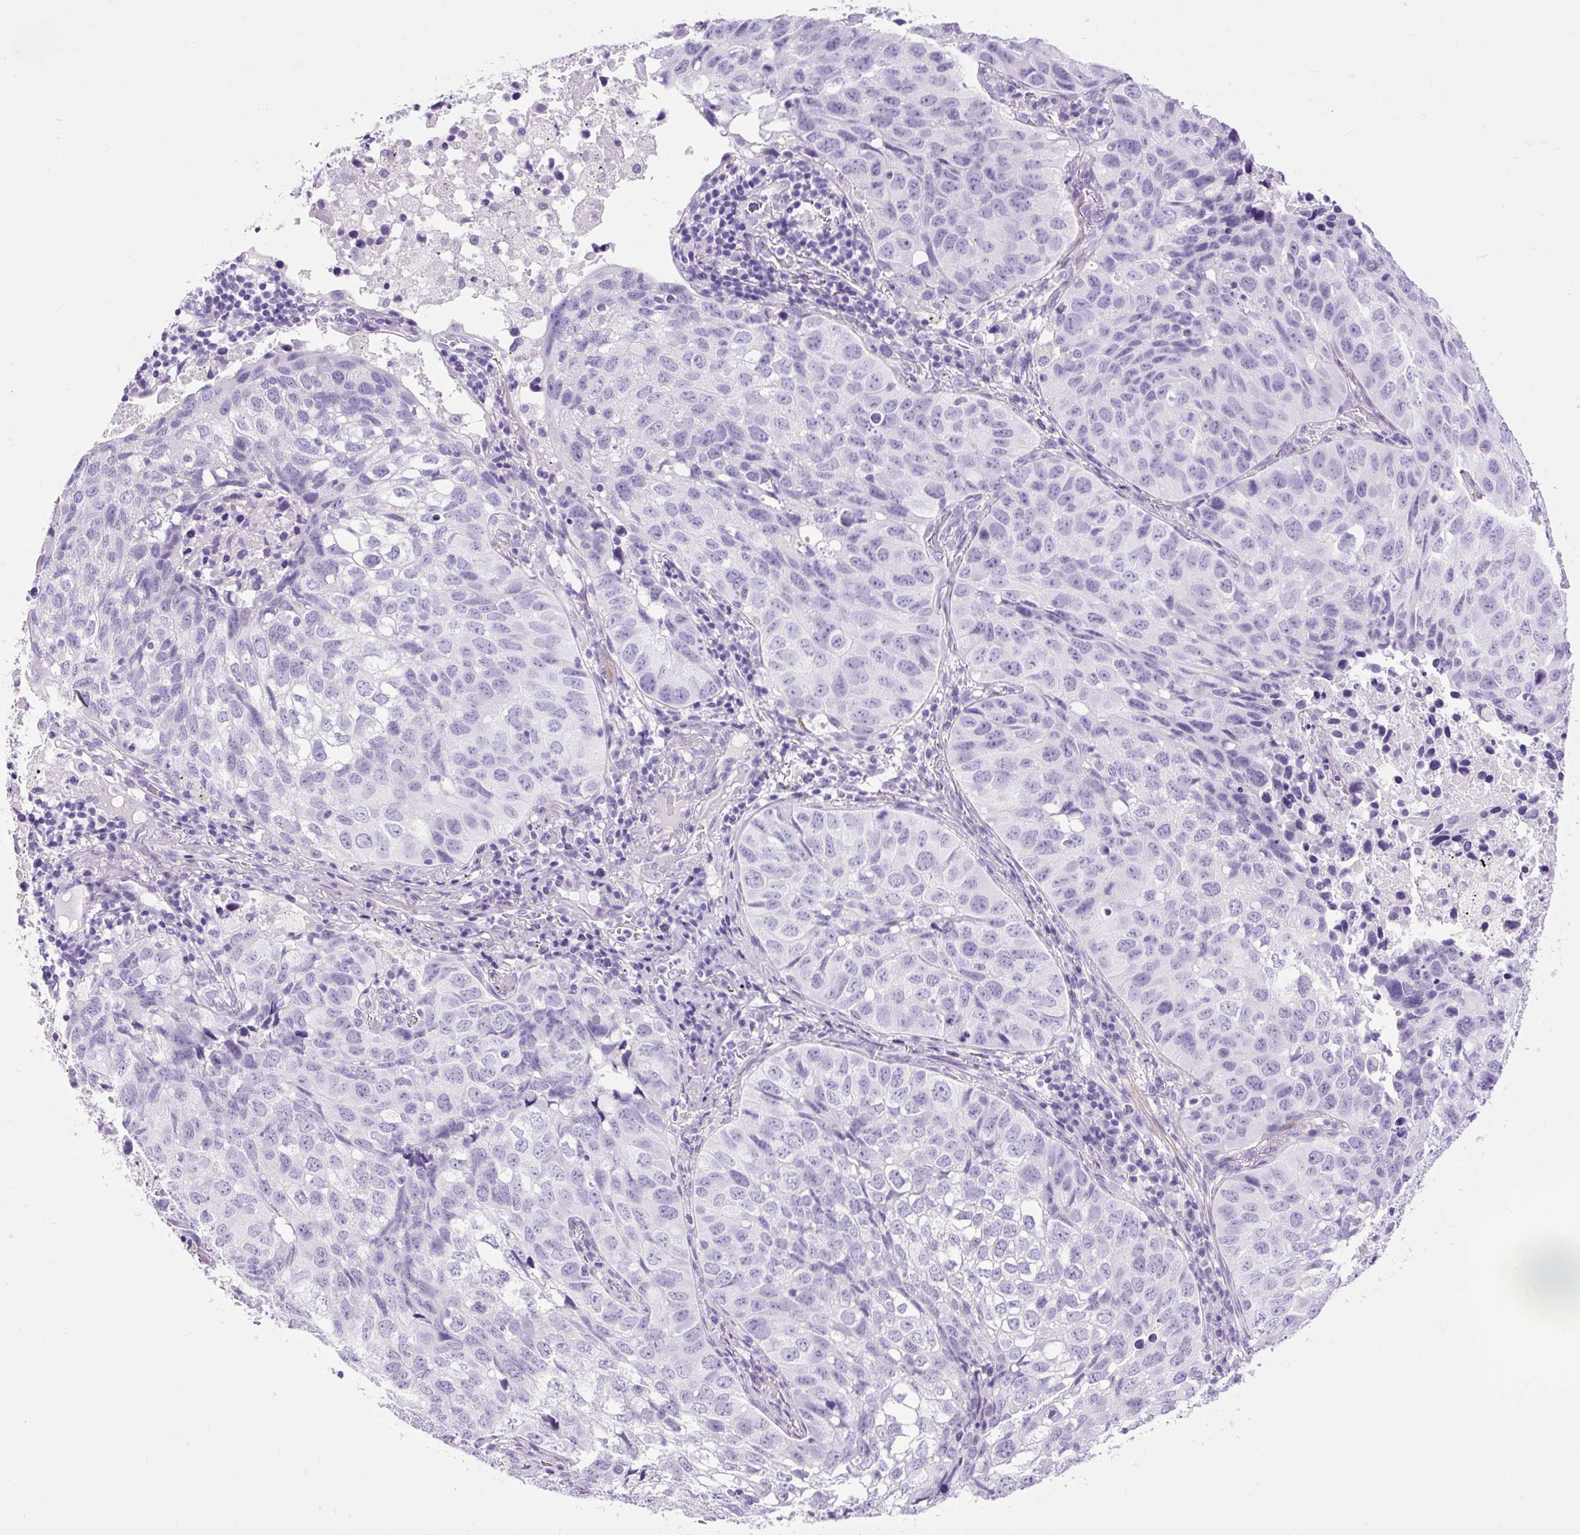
{"staining": {"intensity": "negative", "quantity": "none", "location": "none"}, "tissue": "lung cancer", "cell_type": "Tumor cells", "image_type": "cancer", "snomed": [{"axis": "morphology", "description": "Squamous cell carcinoma, NOS"}, {"axis": "topography", "description": "Lung"}], "caption": "High power microscopy image of an immunohistochemistry (IHC) image of lung squamous cell carcinoma, revealing no significant staining in tumor cells.", "gene": "DPP6", "patient": {"sex": "male", "age": 60}}